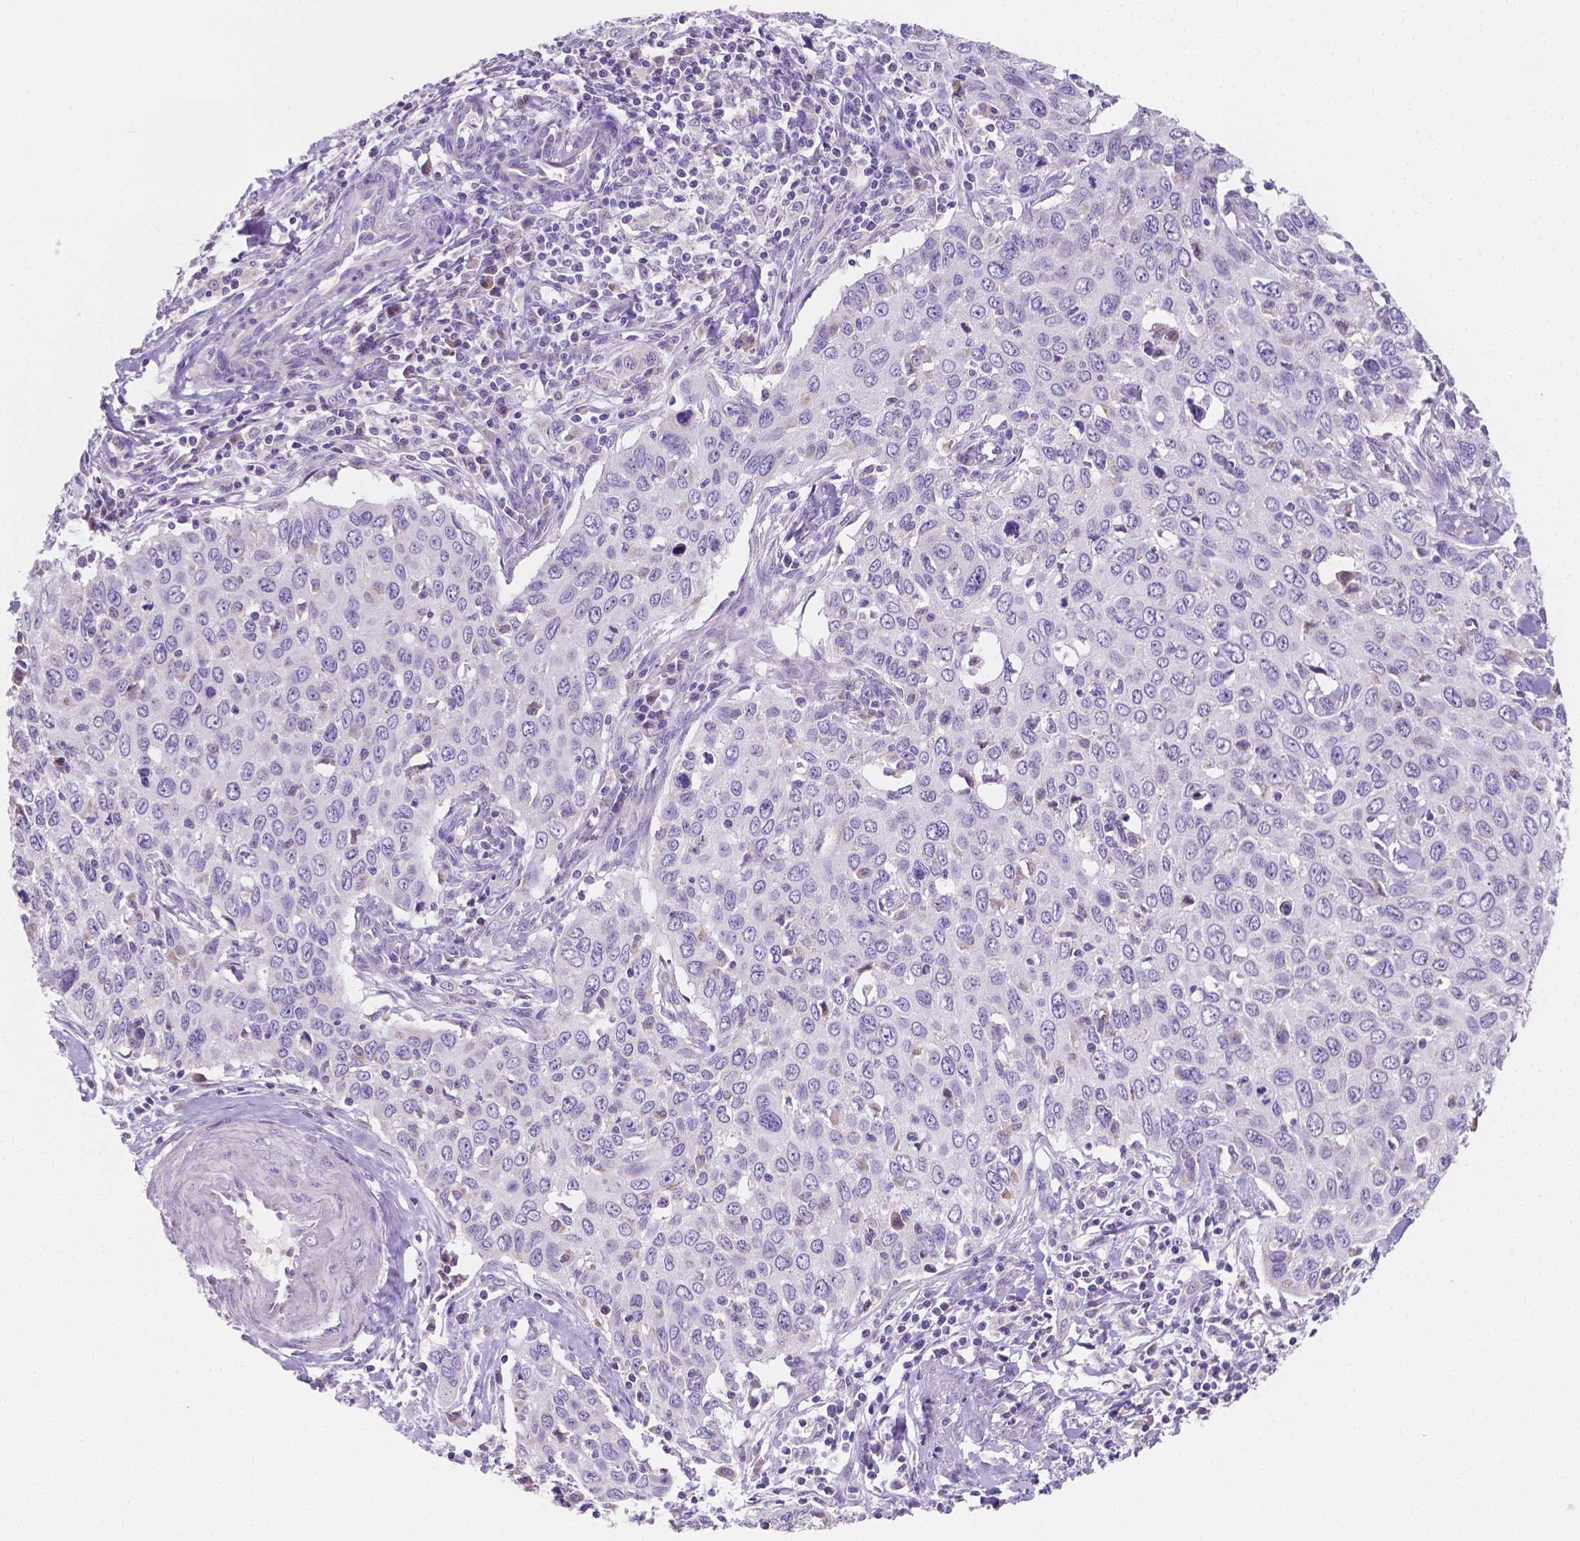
{"staining": {"intensity": "negative", "quantity": "none", "location": "none"}, "tissue": "cervical cancer", "cell_type": "Tumor cells", "image_type": "cancer", "snomed": [{"axis": "morphology", "description": "Squamous cell carcinoma, NOS"}, {"axis": "topography", "description": "Cervix"}], "caption": "An immunohistochemistry (IHC) micrograph of cervical cancer (squamous cell carcinoma) is shown. There is no staining in tumor cells of cervical cancer (squamous cell carcinoma).", "gene": "TMEM130", "patient": {"sex": "female", "age": 38}}